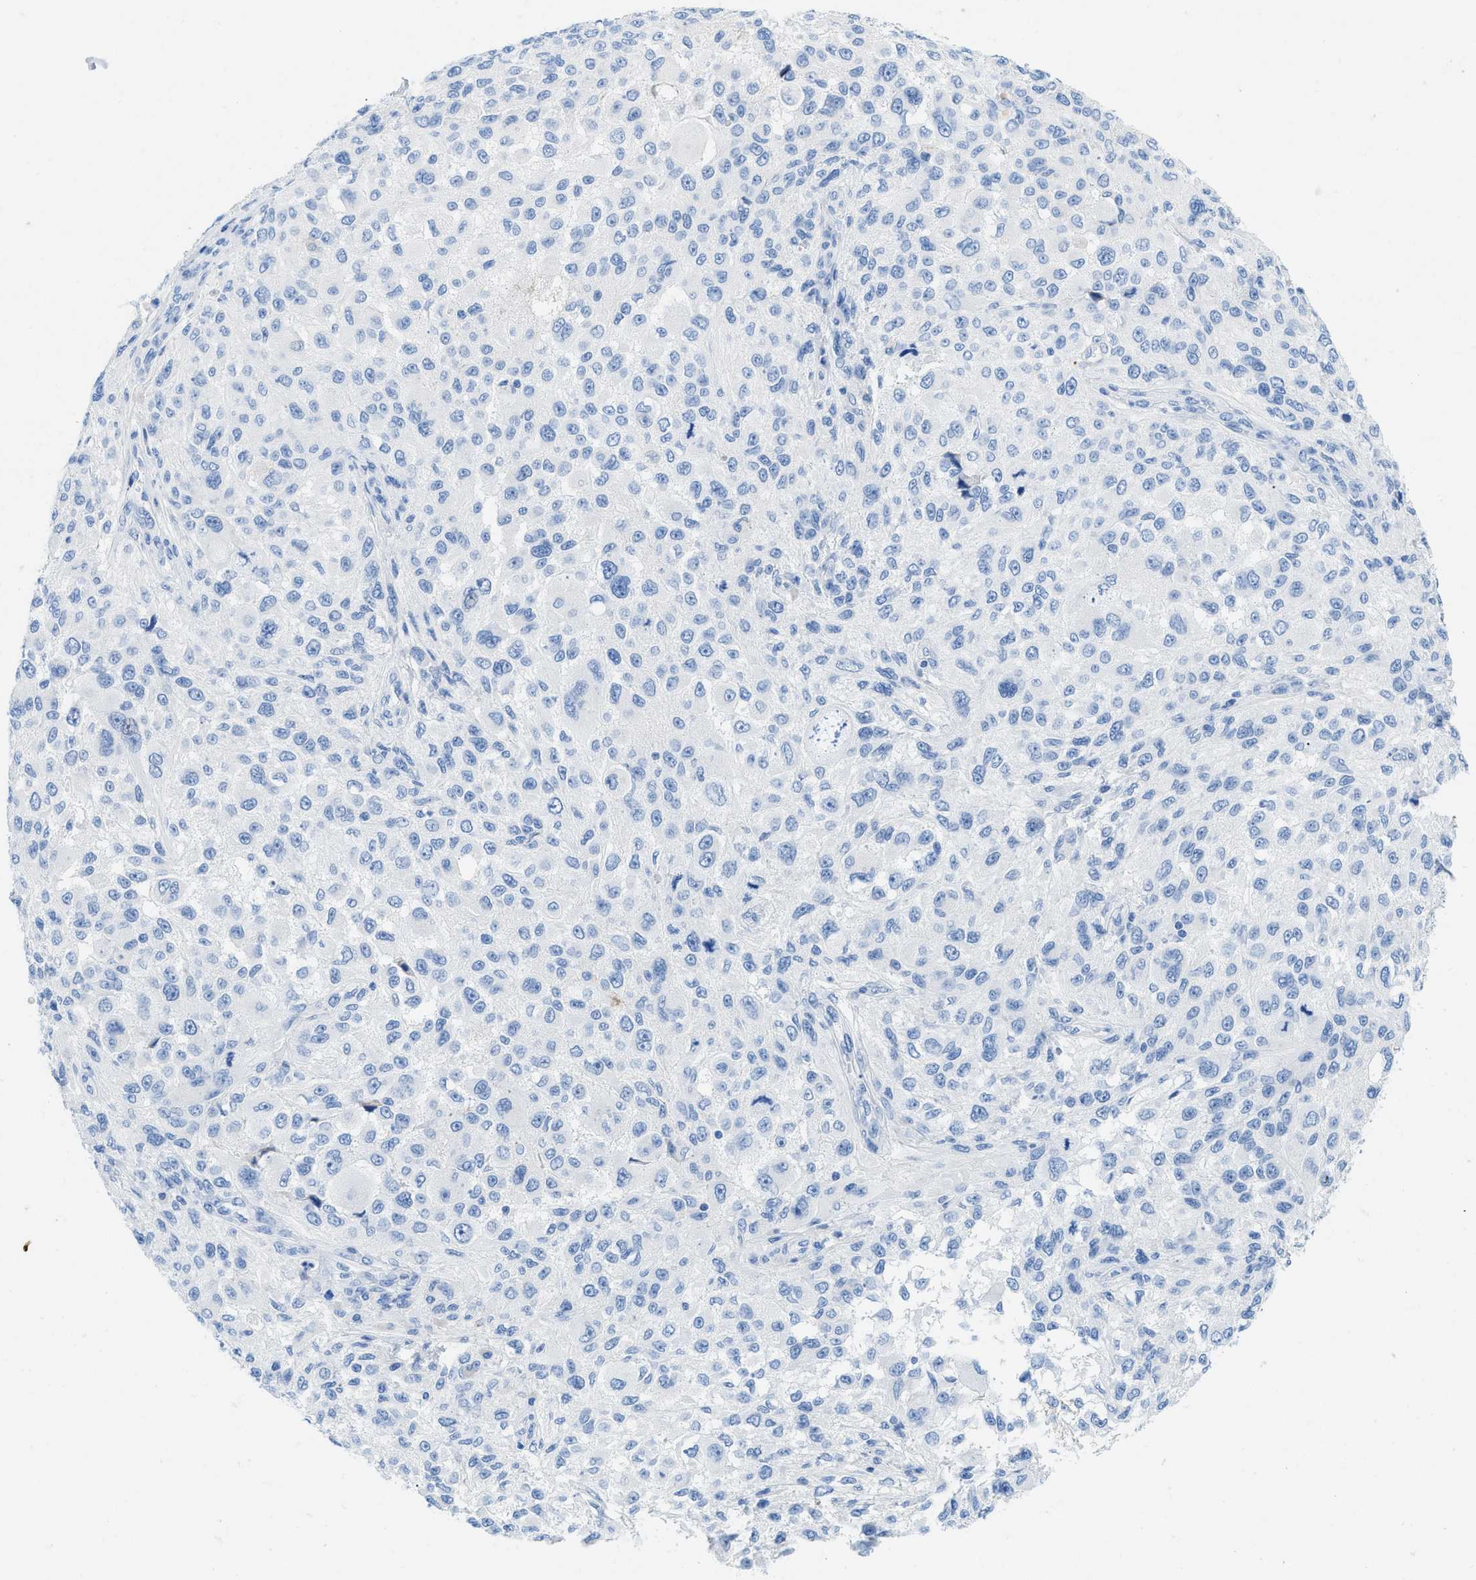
{"staining": {"intensity": "negative", "quantity": "none", "location": "none"}, "tissue": "melanoma", "cell_type": "Tumor cells", "image_type": "cancer", "snomed": [{"axis": "morphology", "description": "Necrosis, NOS"}, {"axis": "morphology", "description": "Malignant melanoma, NOS"}, {"axis": "topography", "description": "Skin"}], "caption": "Immunohistochemistry (IHC) image of neoplastic tissue: human melanoma stained with DAB (3,3'-diaminobenzidine) displays no significant protein positivity in tumor cells. (DAB immunohistochemistry (IHC) visualized using brightfield microscopy, high magnification).", "gene": "COL3A1", "patient": {"sex": "female", "age": 87}}